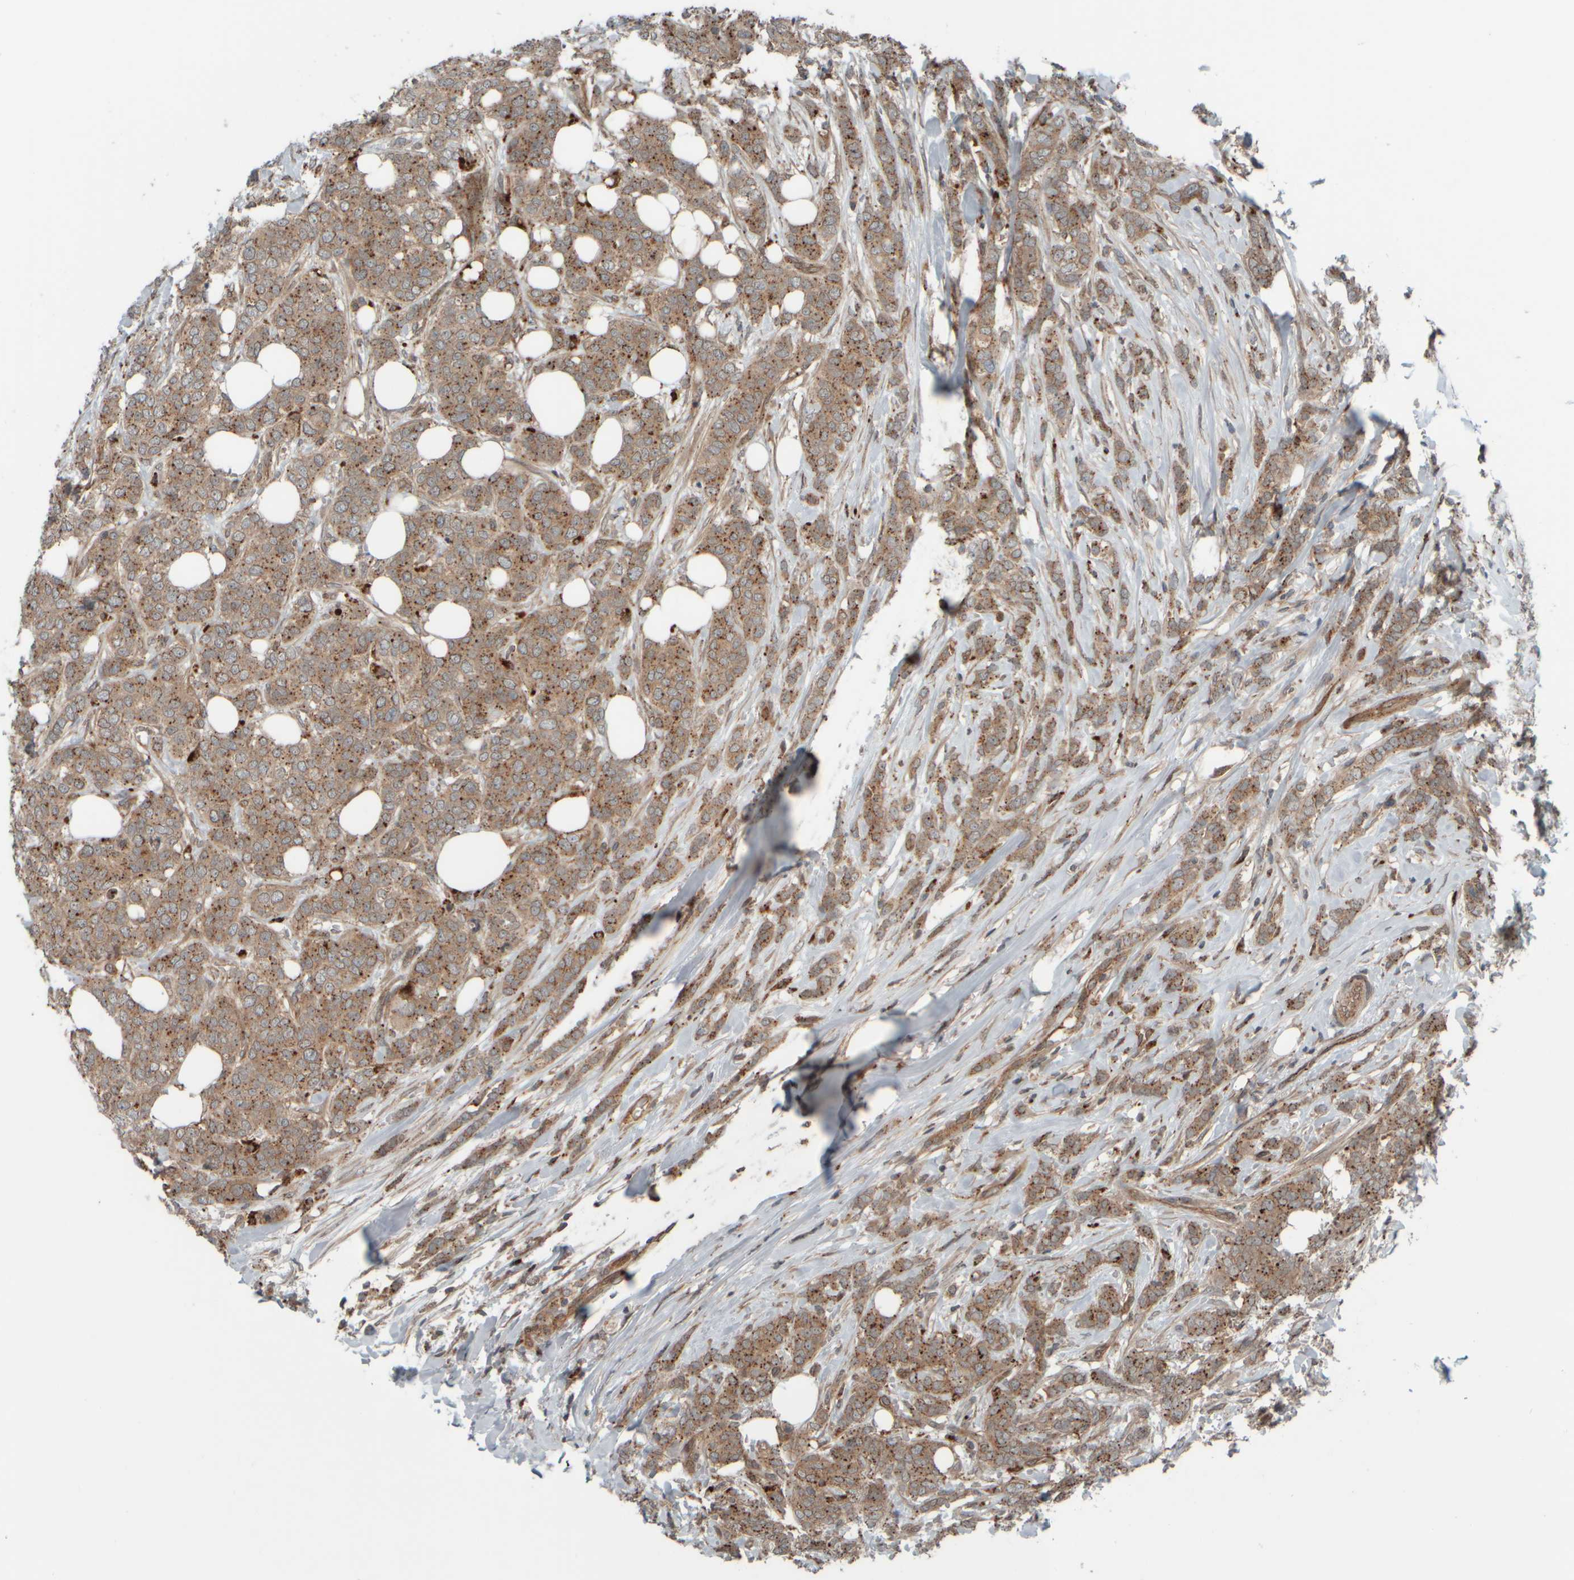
{"staining": {"intensity": "moderate", "quantity": ">75%", "location": "cytoplasmic/membranous"}, "tissue": "breast cancer", "cell_type": "Tumor cells", "image_type": "cancer", "snomed": [{"axis": "morphology", "description": "Lobular carcinoma"}, {"axis": "topography", "description": "Skin"}, {"axis": "topography", "description": "Breast"}], "caption": "The image displays staining of lobular carcinoma (breast), revealing moderate cytoplasmic/membranous protein positivity (brown color) within tumor cells.", "gene": "GIGYF1", "patient": {"sex": "female", "age": 46}}